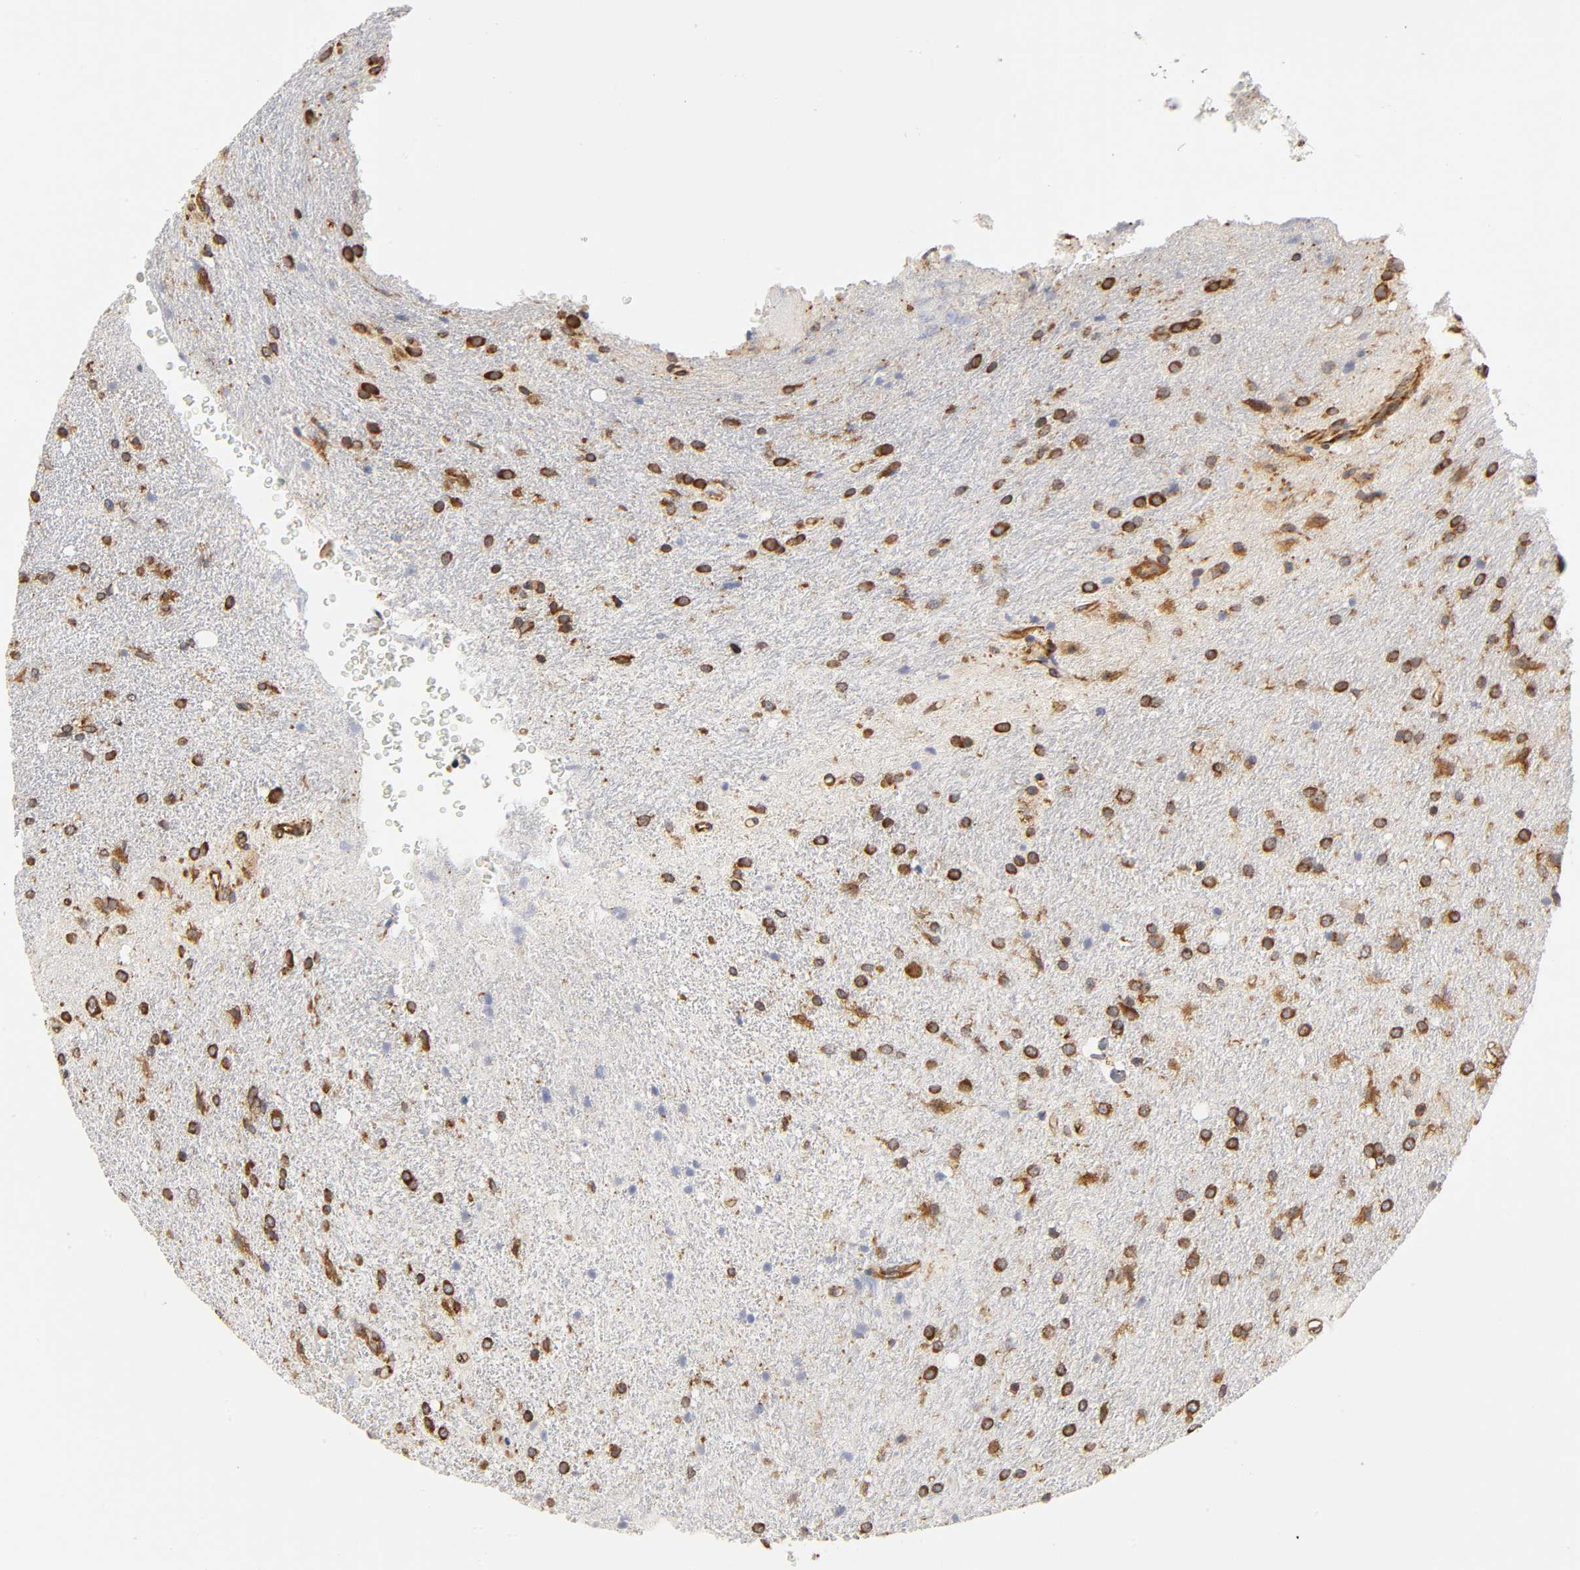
{"staining": {"intensity": "strong", "quantity": ">75%", "location": "cytoplasmic/membranous"}, "tissue": "glioma", "cell_type": "Tumor cells", "image_type": "cancer", "snomed": [{"axis": "morphology", "description": "Normal tissue, NOS"}, {"axis": "morphology", "description": "Glioma, malignant, High grade"}, {"axis": "topography", "description": "Cerebral cortex"}], "caption": "High-power microscopy captured an immunohistochemistry (IHC) micrograph of malignant glioma (high-grade), revealing strong cytoplasmic/membranous expression in about >75% of tumor cells. The staining was performed using DAB to visualize the protein expression in brown, while the nuclei were stained in blue with hematoxylin (Magnification: 20x).", "gene": "RPL14", "patient": {"sex": "male", "age": 56}}